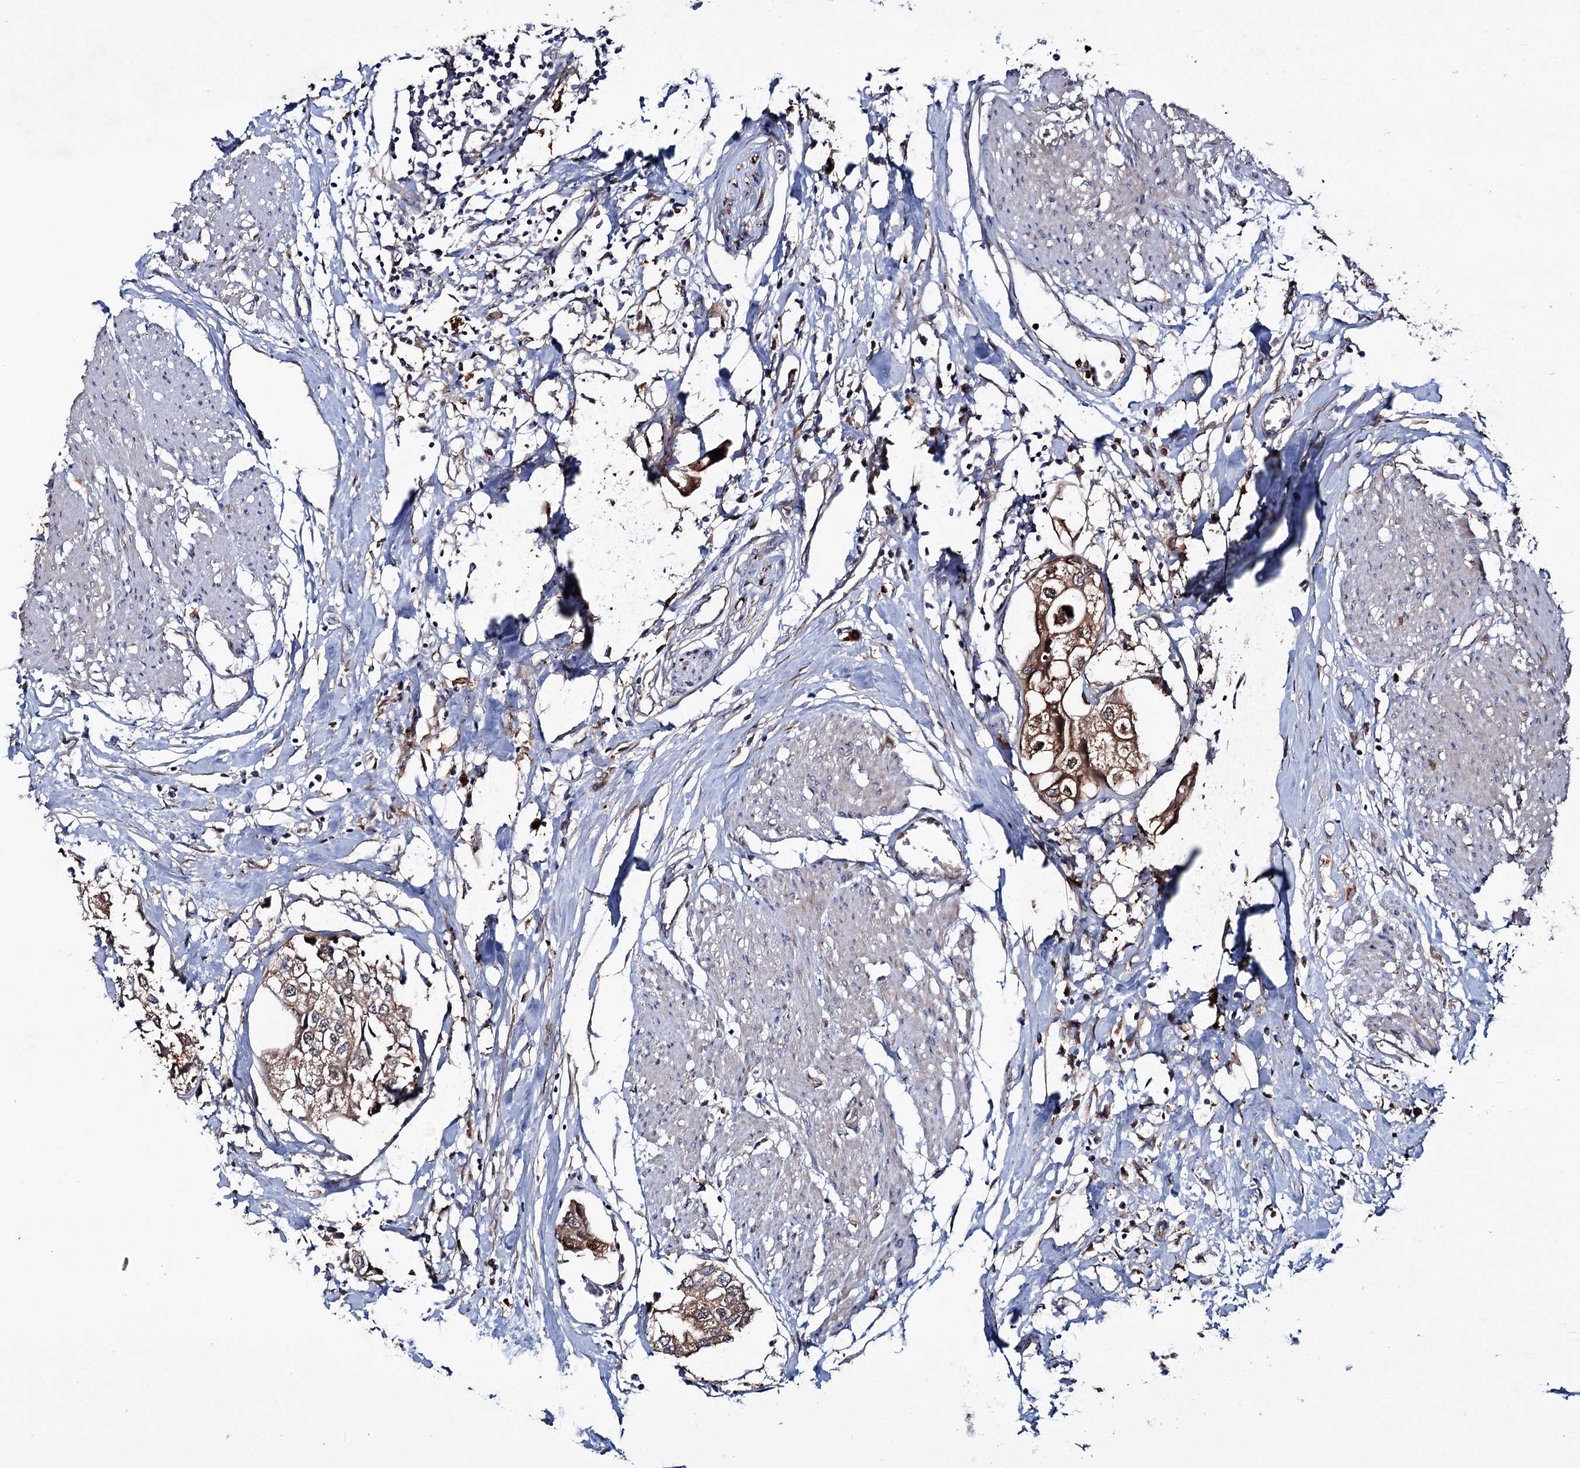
{"staining": {"intensity": "moderate", "quantity": ">75%", "location": "cytoplasmic/membranous"}, "tissue": "urothelial cancer", "cell_type": "Tumor cells", "image_type": "cancer", "snomed": [{"axis": "morphology", "description": "Urothelial carcinoma, High grade"}, {"axis": "topography", "description": "Urinary bladder"}], "caption": "High-grade urothelial carcinoma tissue displays moderate cytoplasmic/membranous expression in about >75% of tumor cells, visualized by immunohistochemistry.", "gene": "PTPN3", "patient": {"sex": "male", "age": 64}}